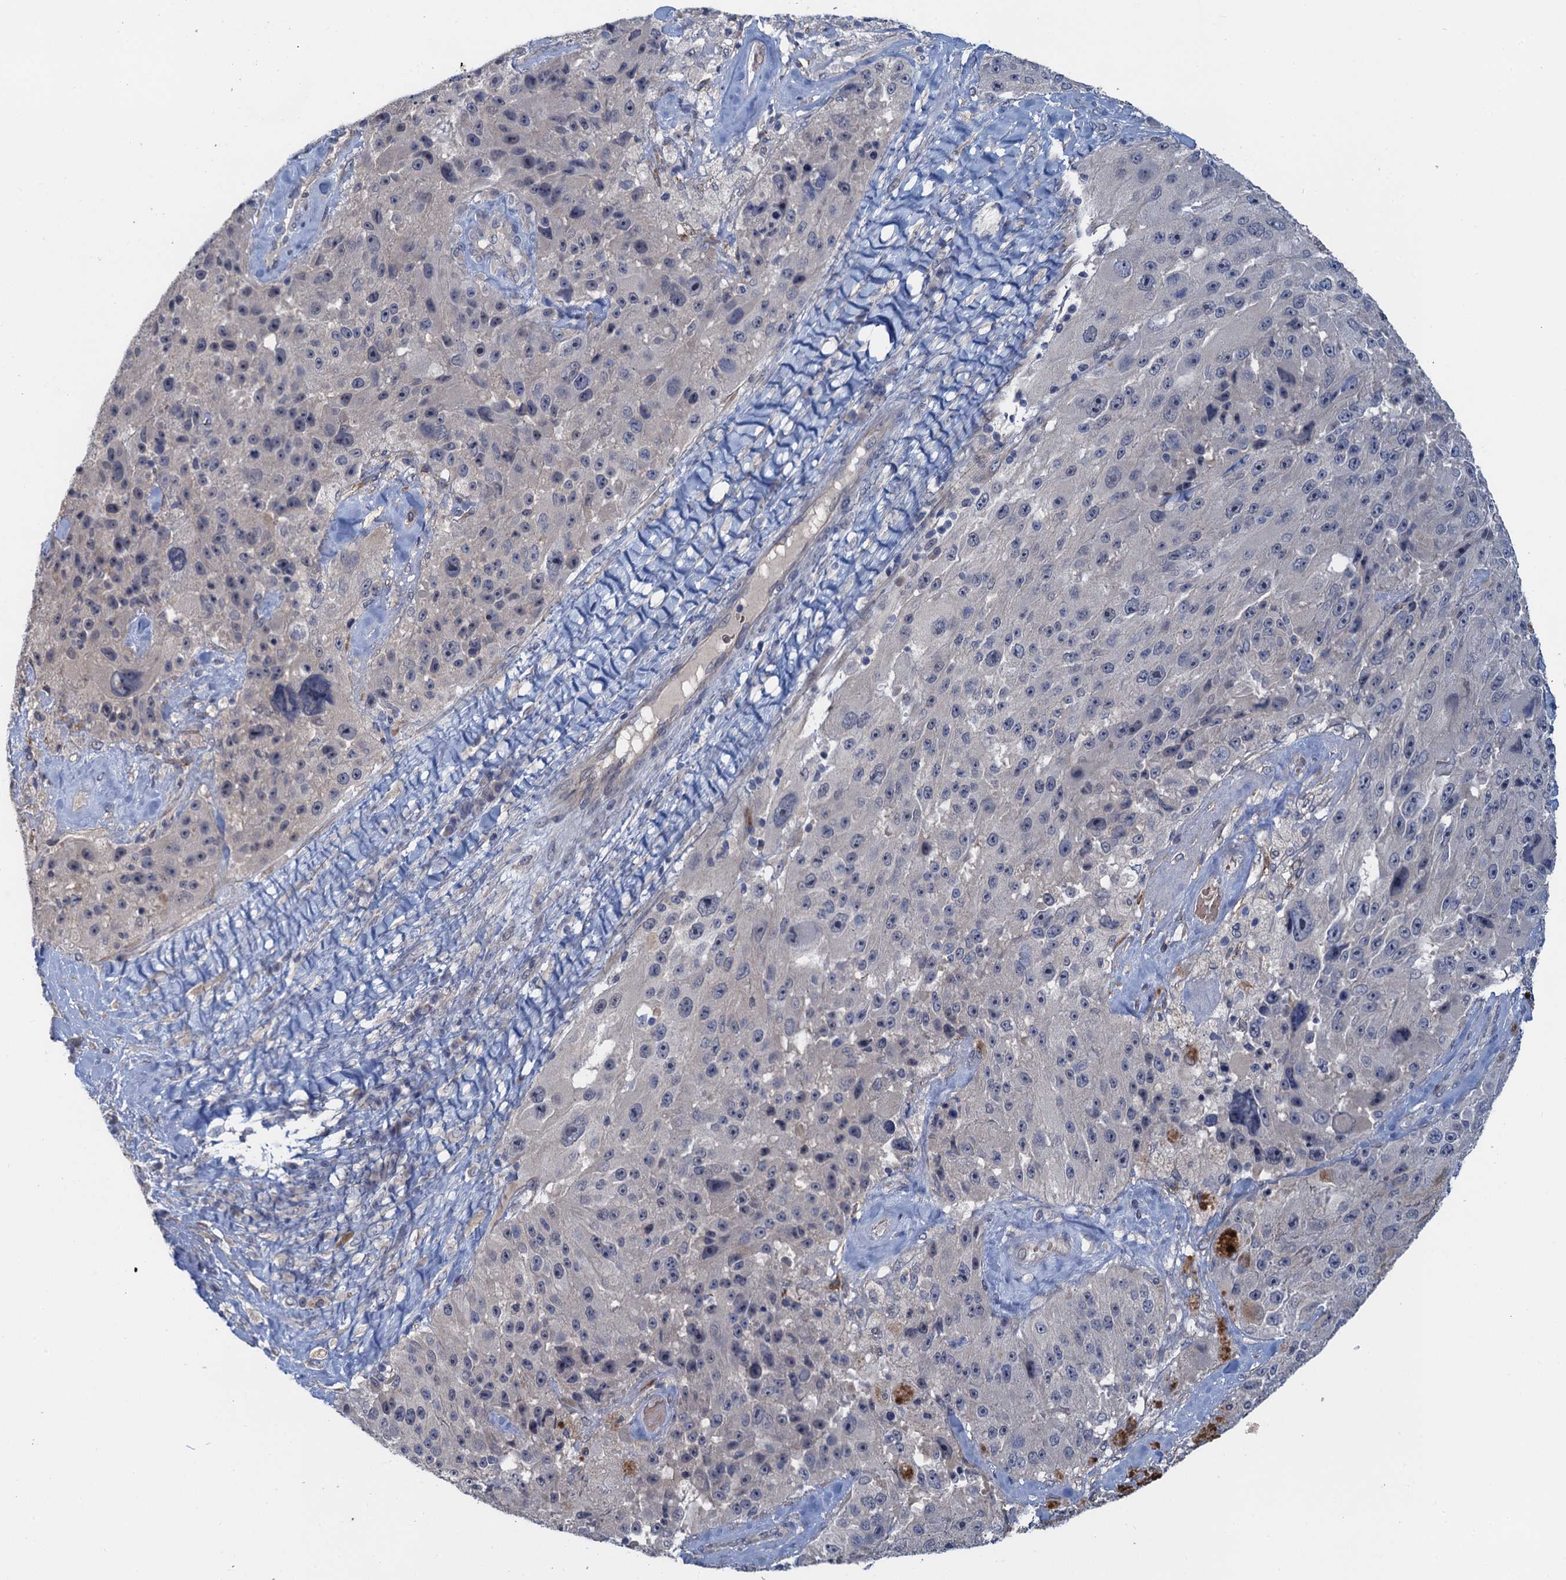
{"staining": {"intensity": "negative", "quantity": "none", "location": "none"}, "tissue": "melanoma", "cell_type": "Tumor cells", "image_type": "cancer", "snomed": [{"axis": "morphology", "description": "Malignant melanoma, Metastatic site"}, {"axis": "topography", "description": "Lymph node"}], "caption": "Tumor cells show no significant protein positivity in malignant melanoma (metastatic site).", "gene": "MYO16", "patient": {"sex": "male", "age": 62}}